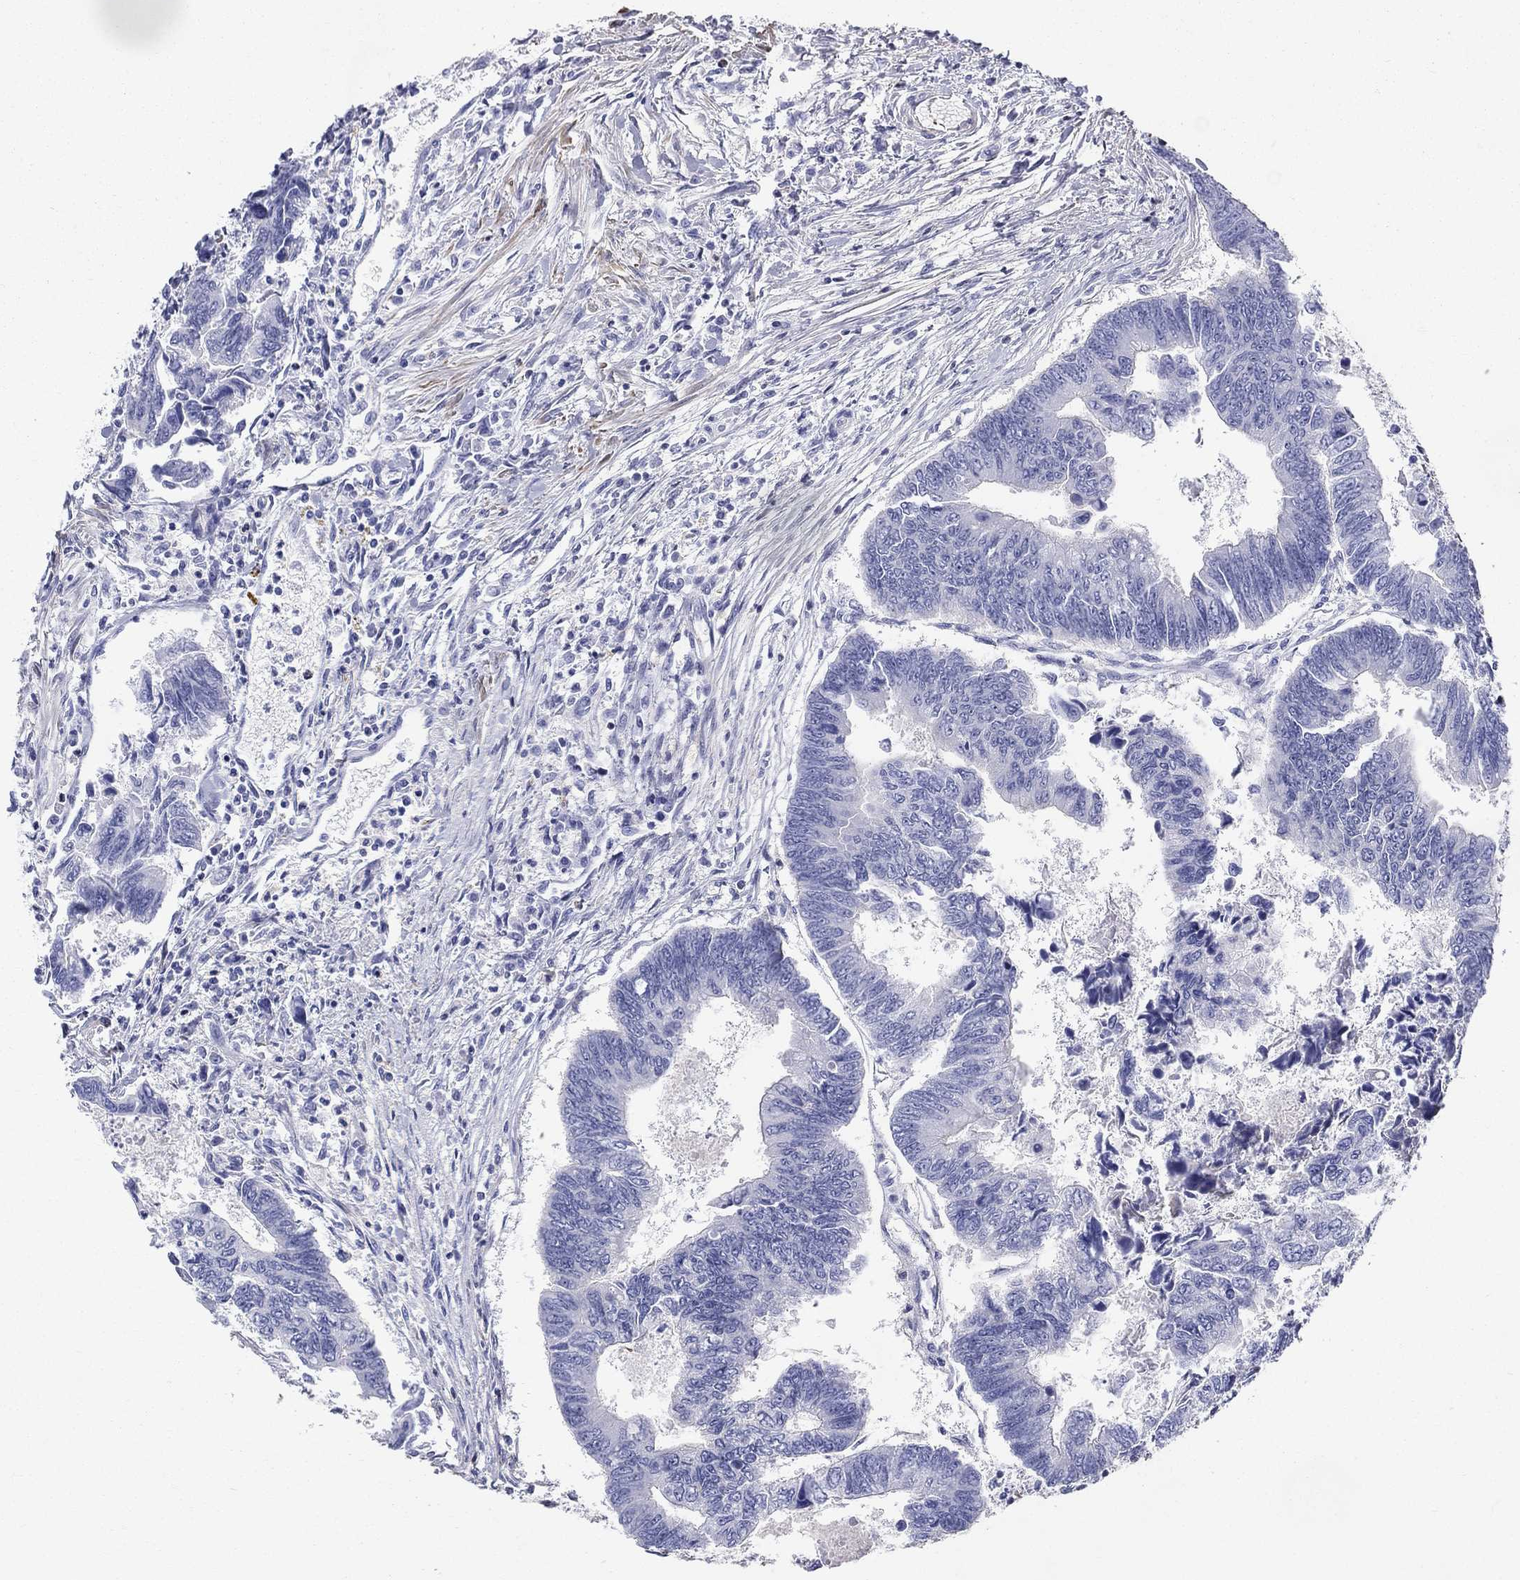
{"staining": {"intensity": "negative", "quantity": "none", "location": "none"}, "tissue": "colorectal cancer", "cell_type": "Tumor cells", "image_type": "cancer", "snomed": [{"axis": "morphology", "description": "Adenocarcinoma, NOS"}, {"axis": "topography", "description": "Colon"}], "caption": "The histopathology image displays no staining of tumor cells in colorectal adenocarcinoma.", "gene": "NPHP1", "patient": {"sex": "female", "age": 65}}